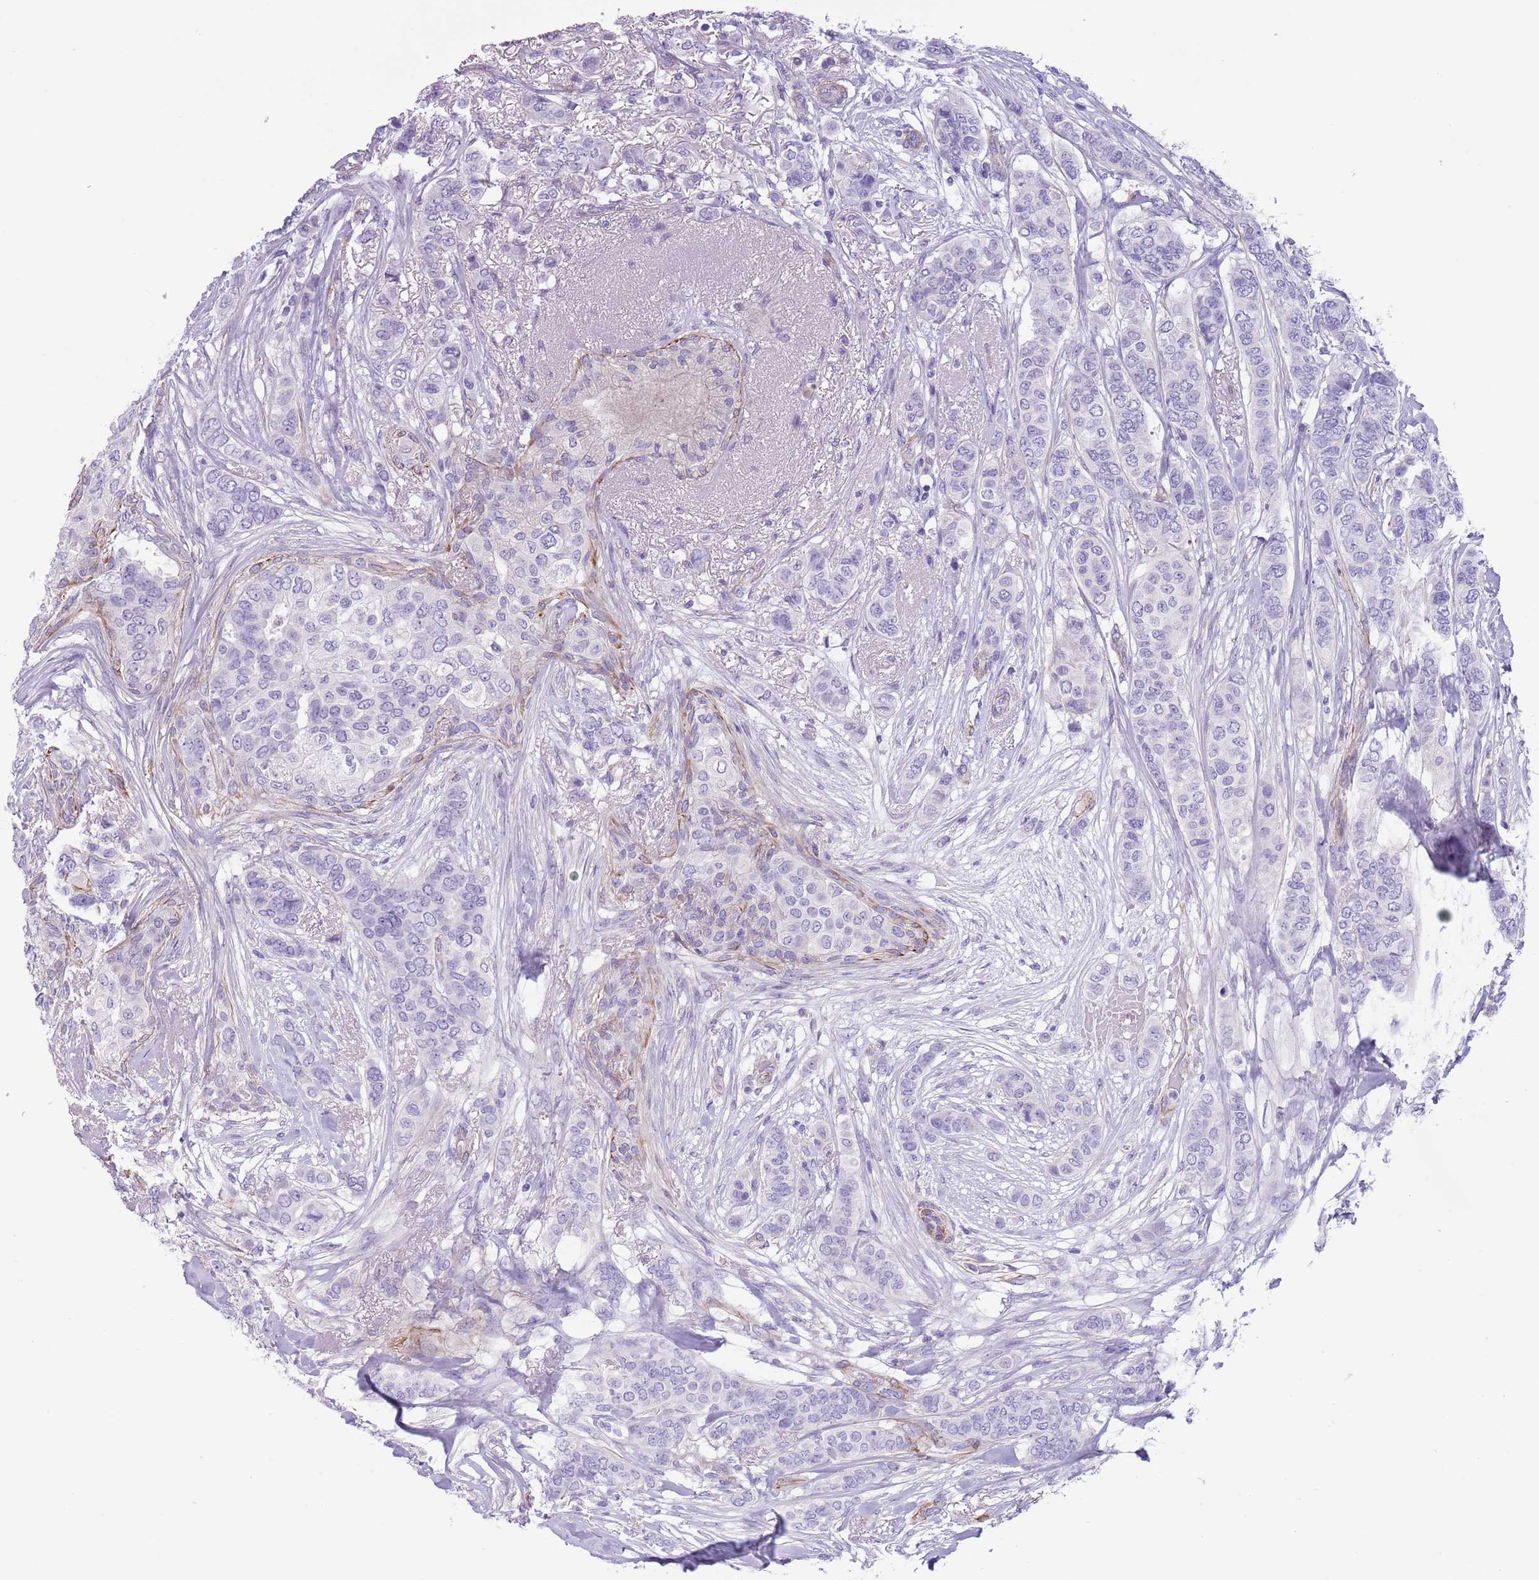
{"staining": {"intensity": "negative", "quantity": "none", "location": "none"}, "tissue": "breast cancer", "cell_type": "Tumor cells", "image_type": "cancer", "snomed": [{"axis": "morphology", "description": "Lobular carcinoma"}, {"axis": "topography", "description": "Breast"}], "caption": "Image shows no protein expression in tumor cells of breast cancer tissue.", "gene": "TSGA13", "patient": {"sex": "female", "age": 51}}